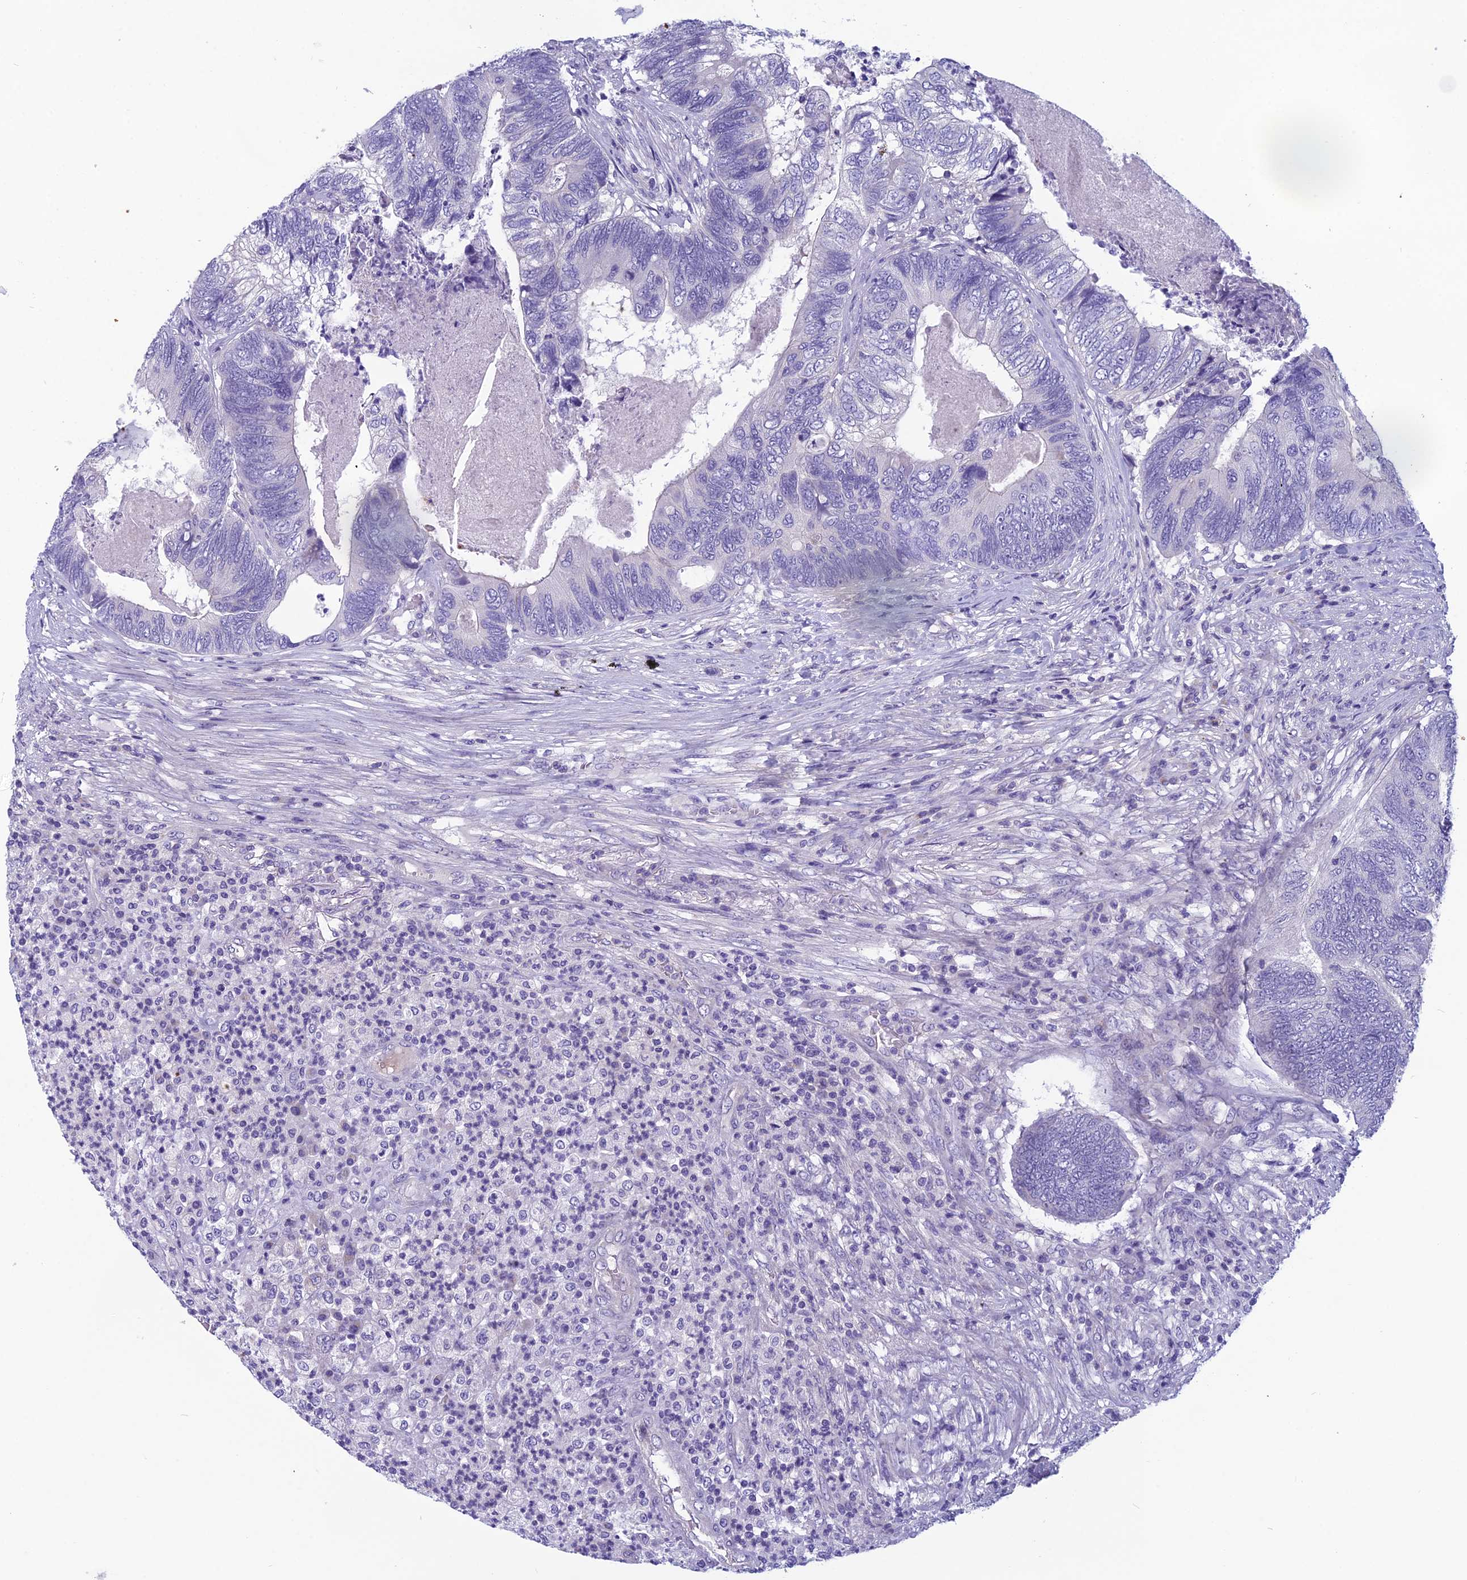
{"staining": {"intensity": "negative", "quantity": "none", "location": "none"}, "tissue": "colorectal cancer", "cell_type": "Tumor cells", "image_type": "cancer", "snomed": [{"axis": "morphology", "description": "Adenocarcinoma, NOS"}, {"axis": "topography", "description": "Colon"}], "caption": "Colorectal adenocarcinoma was stained to show a protein in brown. There is no significant staining in tumor cells.", "gene": "RBM41", "patient": {"sex": "female", "age": 67}}